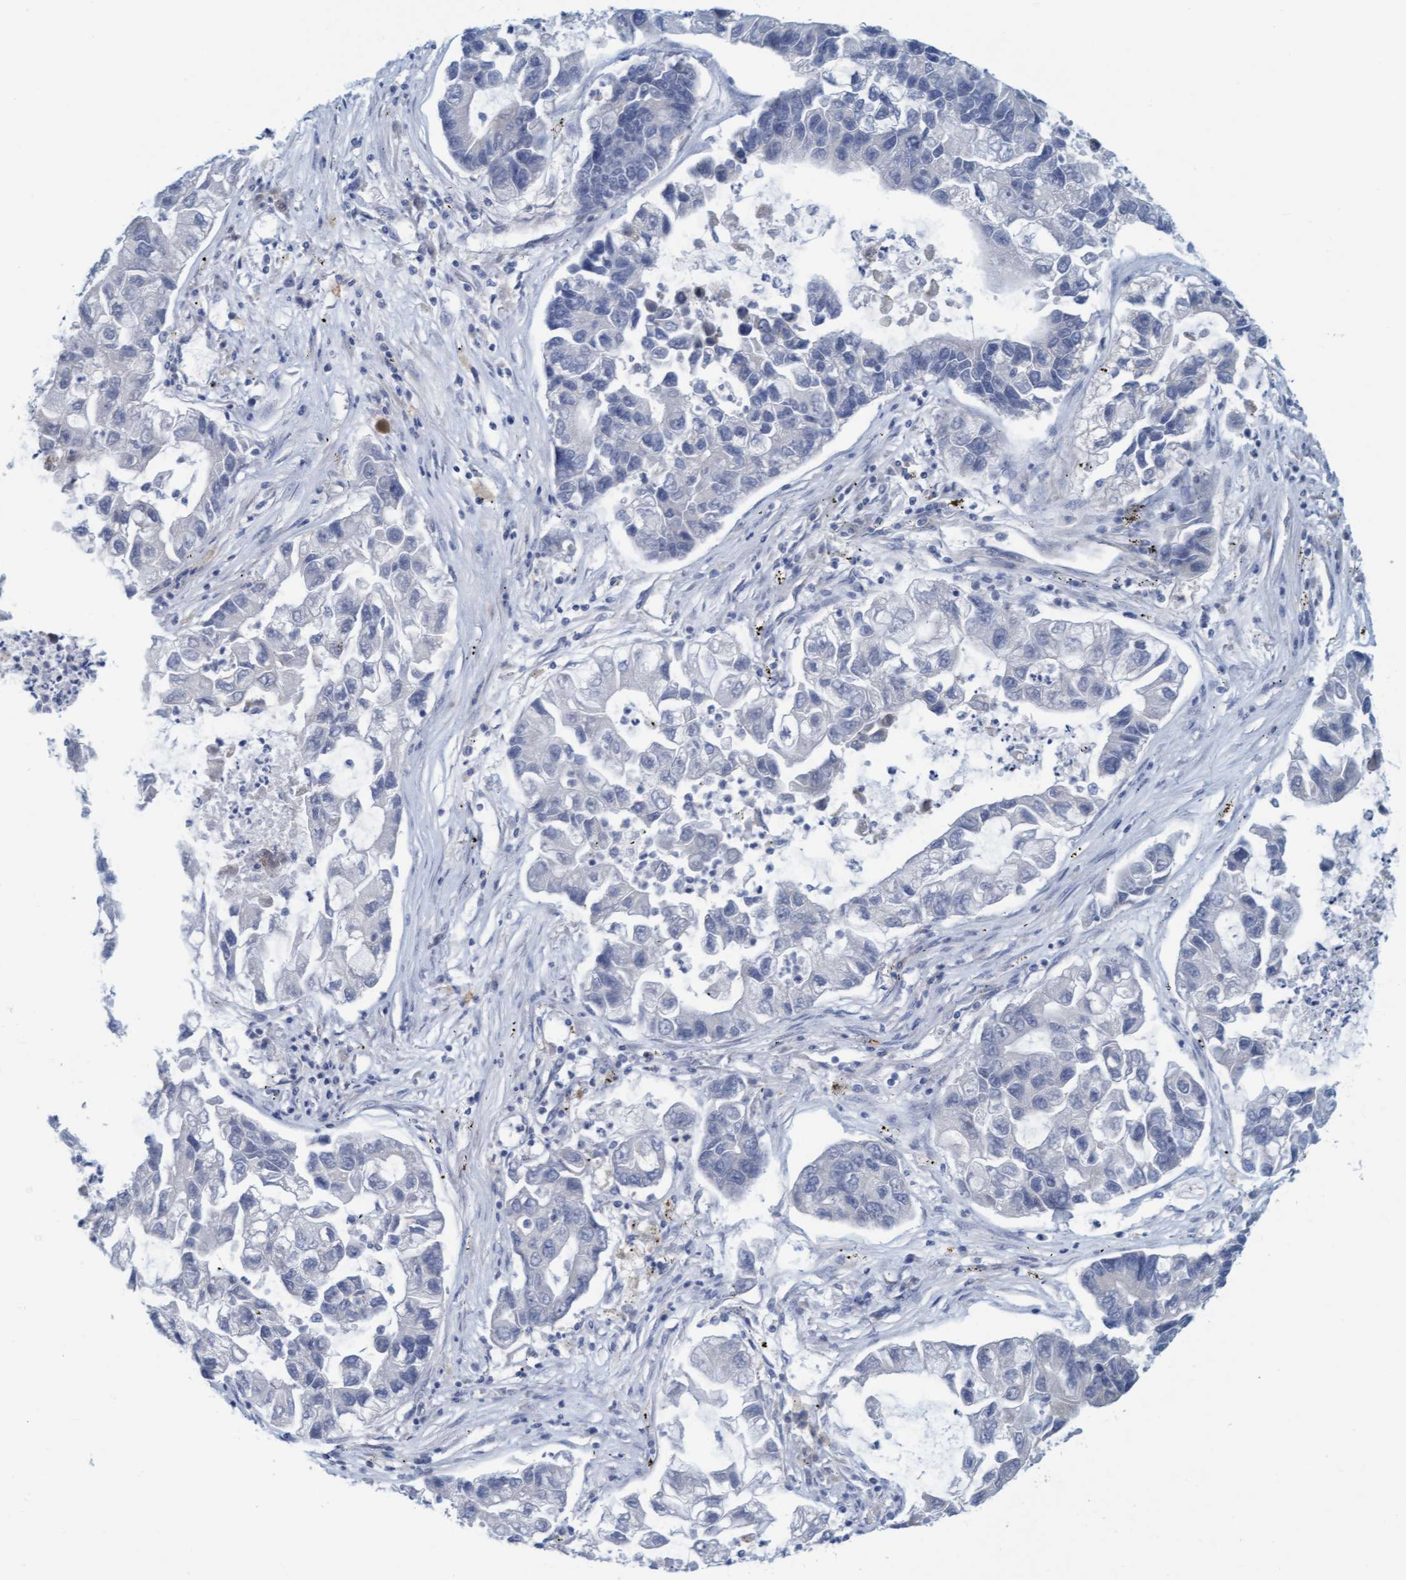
{"staining": {"intensity": "negative", "quantity": "none", "location": "none"}, "tissue": "lung cancer", "cell_type": "Tumor cells", "image_type": "cancer", "snomed": [{"axis": "morphology", "description": "Adenocarcinoma, NOS"}, {"axis": "topography", "description": "Lung"}], "caption": "This is an IHC image of human lung cancer. There is no staining in tumor cells.", "gene": "CPA3", "patient": {"sex": "female", "age": 51}}